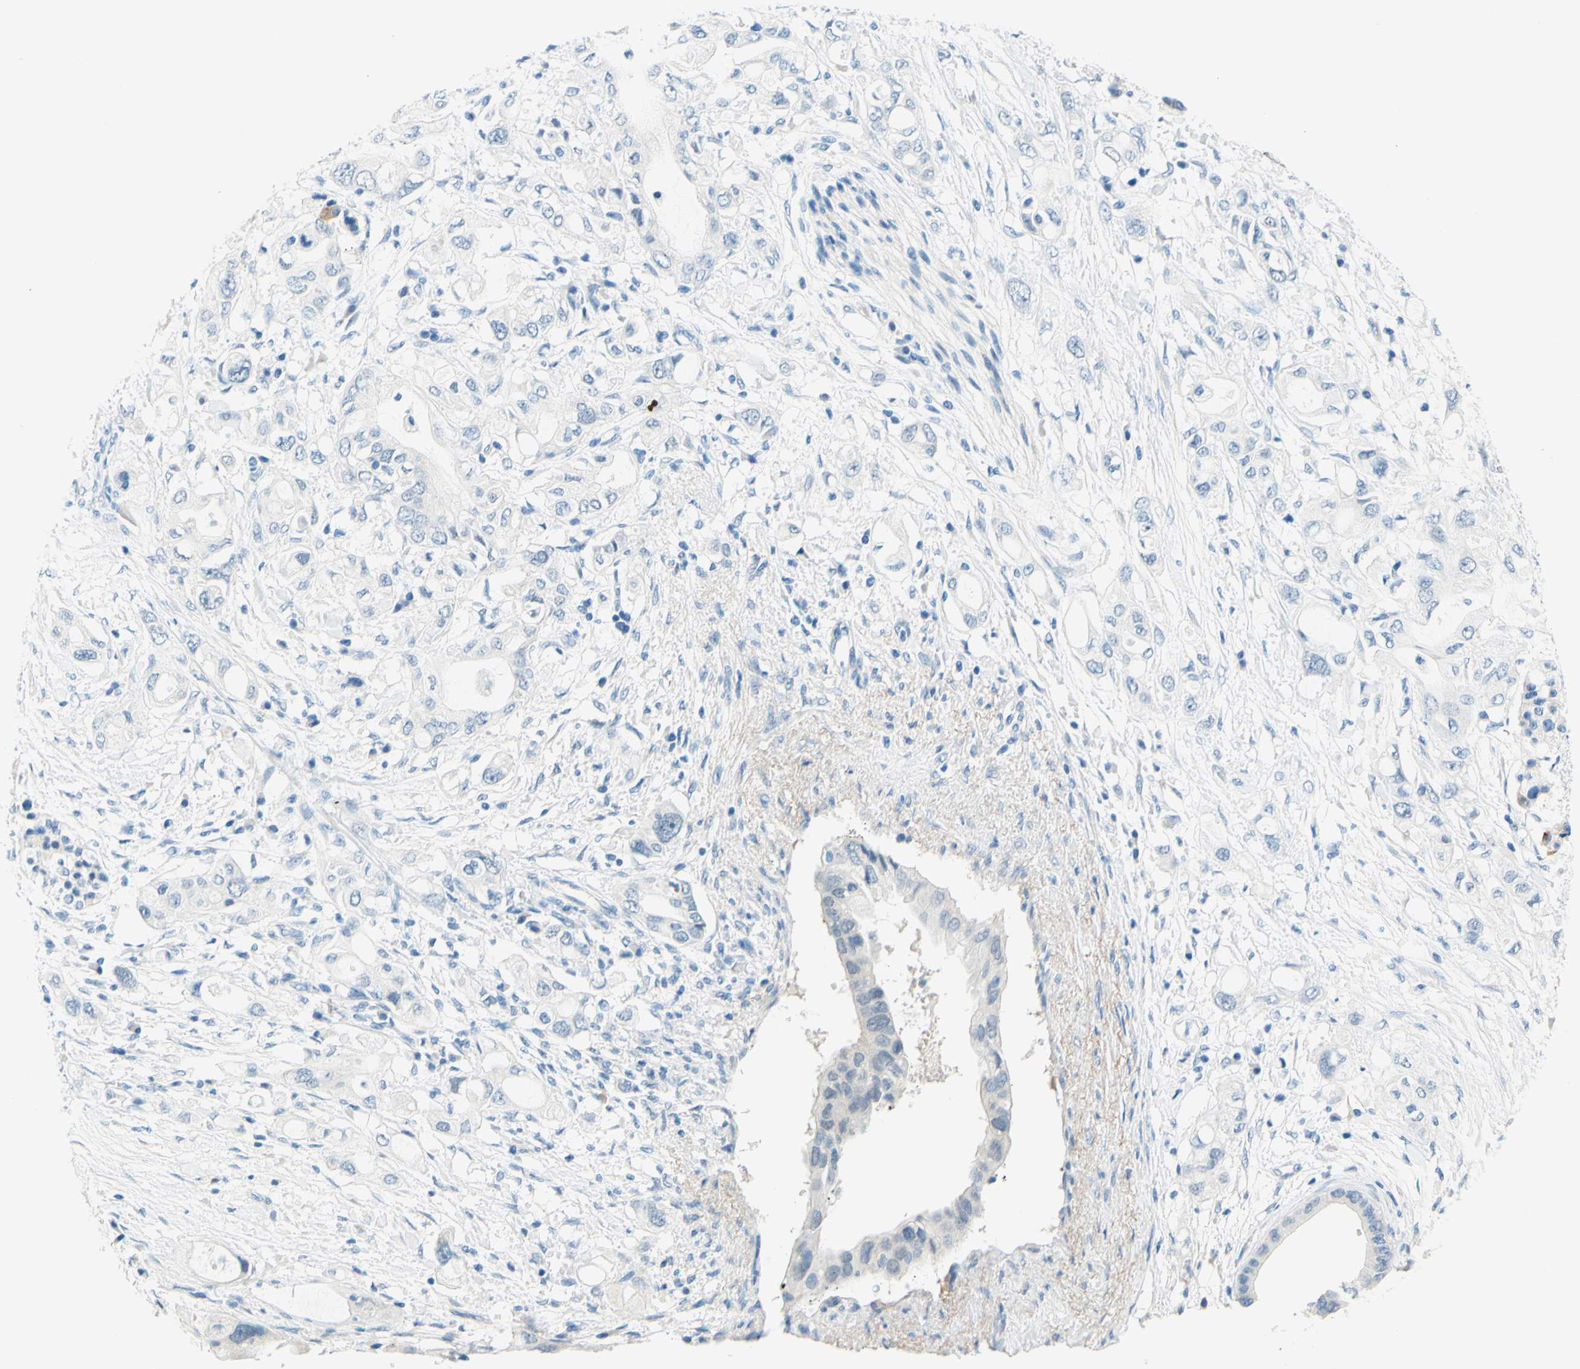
{"staining": {"intensity": "negative", "quantity": "none", "location": "none"}, "tissue": "pancreatic cancer", "cell_type": "Tumor cells", "image_type": "cancer", "snomed": [{"axis": "morphology", "description": "Adenocarcinoma, NOS"}, {"axis": "topography", "description": "Pancreas"}], "caption": "High power microscopy photomicrograph of an immunohistochemistry image of pancreatic cancer, revealing no significant staining in tumor cells.", "gene": "PASD1", "patient": {"sex": "female", "age": 56}}